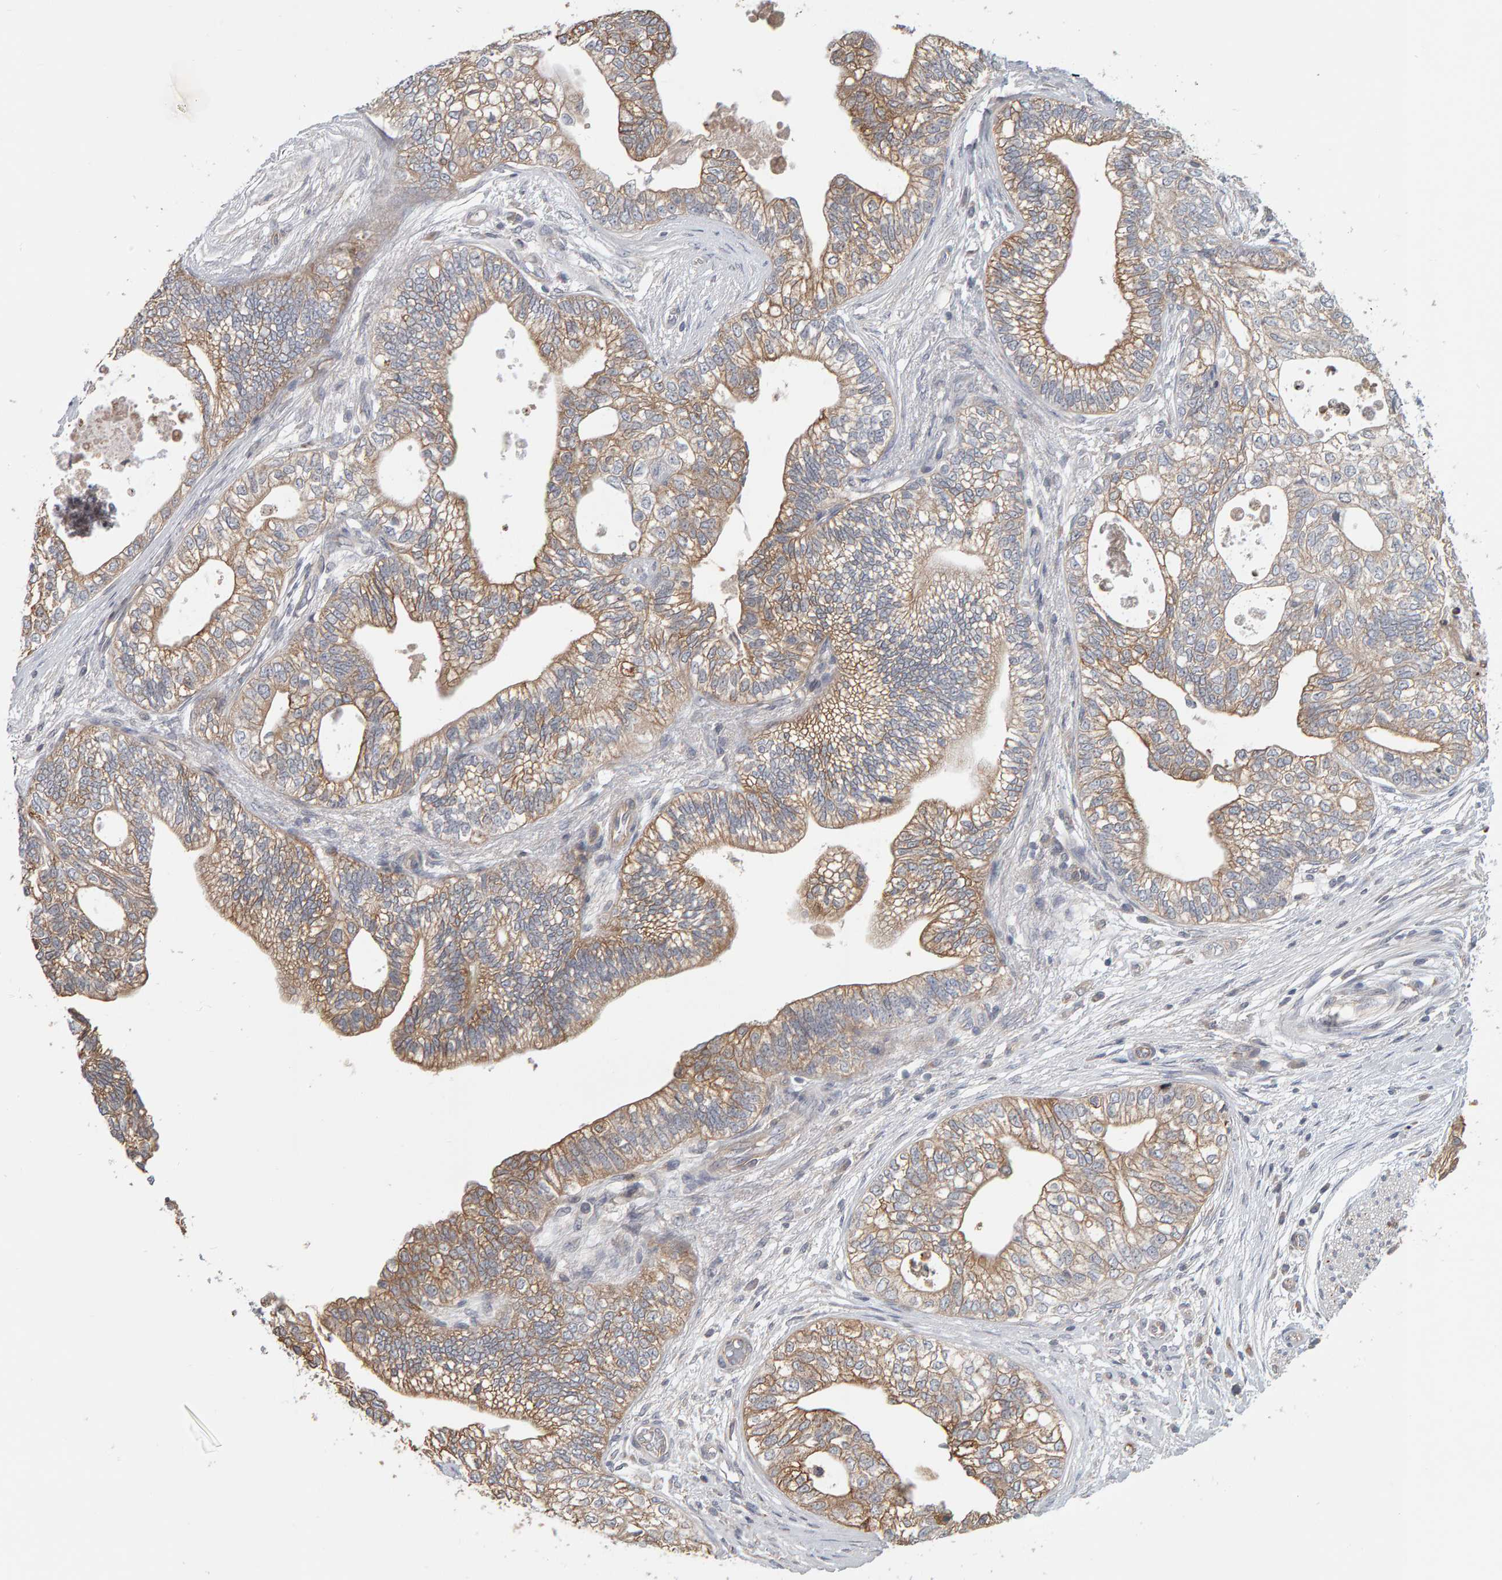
{"staining": {"intensity": "moderate", "quantity": ">75%", "location": "cytoplasmic/membranous"}, "tissue": "pancreatic cancer", "cell_type": "Tumor cells", "image_type": "cancer", "snomed": [{"axis": "morphology", "description": "Adenocarcinoma, NOS"}, {"axis": "topography", "description": "Pancreas"}], "caption": "Moderate cytoplasmic/membranous protein expression is appreciated in about >75% of tumor cells in pancreatic cancer (adenocarcinoma).", "gene": "C9orf72", "patient": {"sex": "male", "age": 72}}